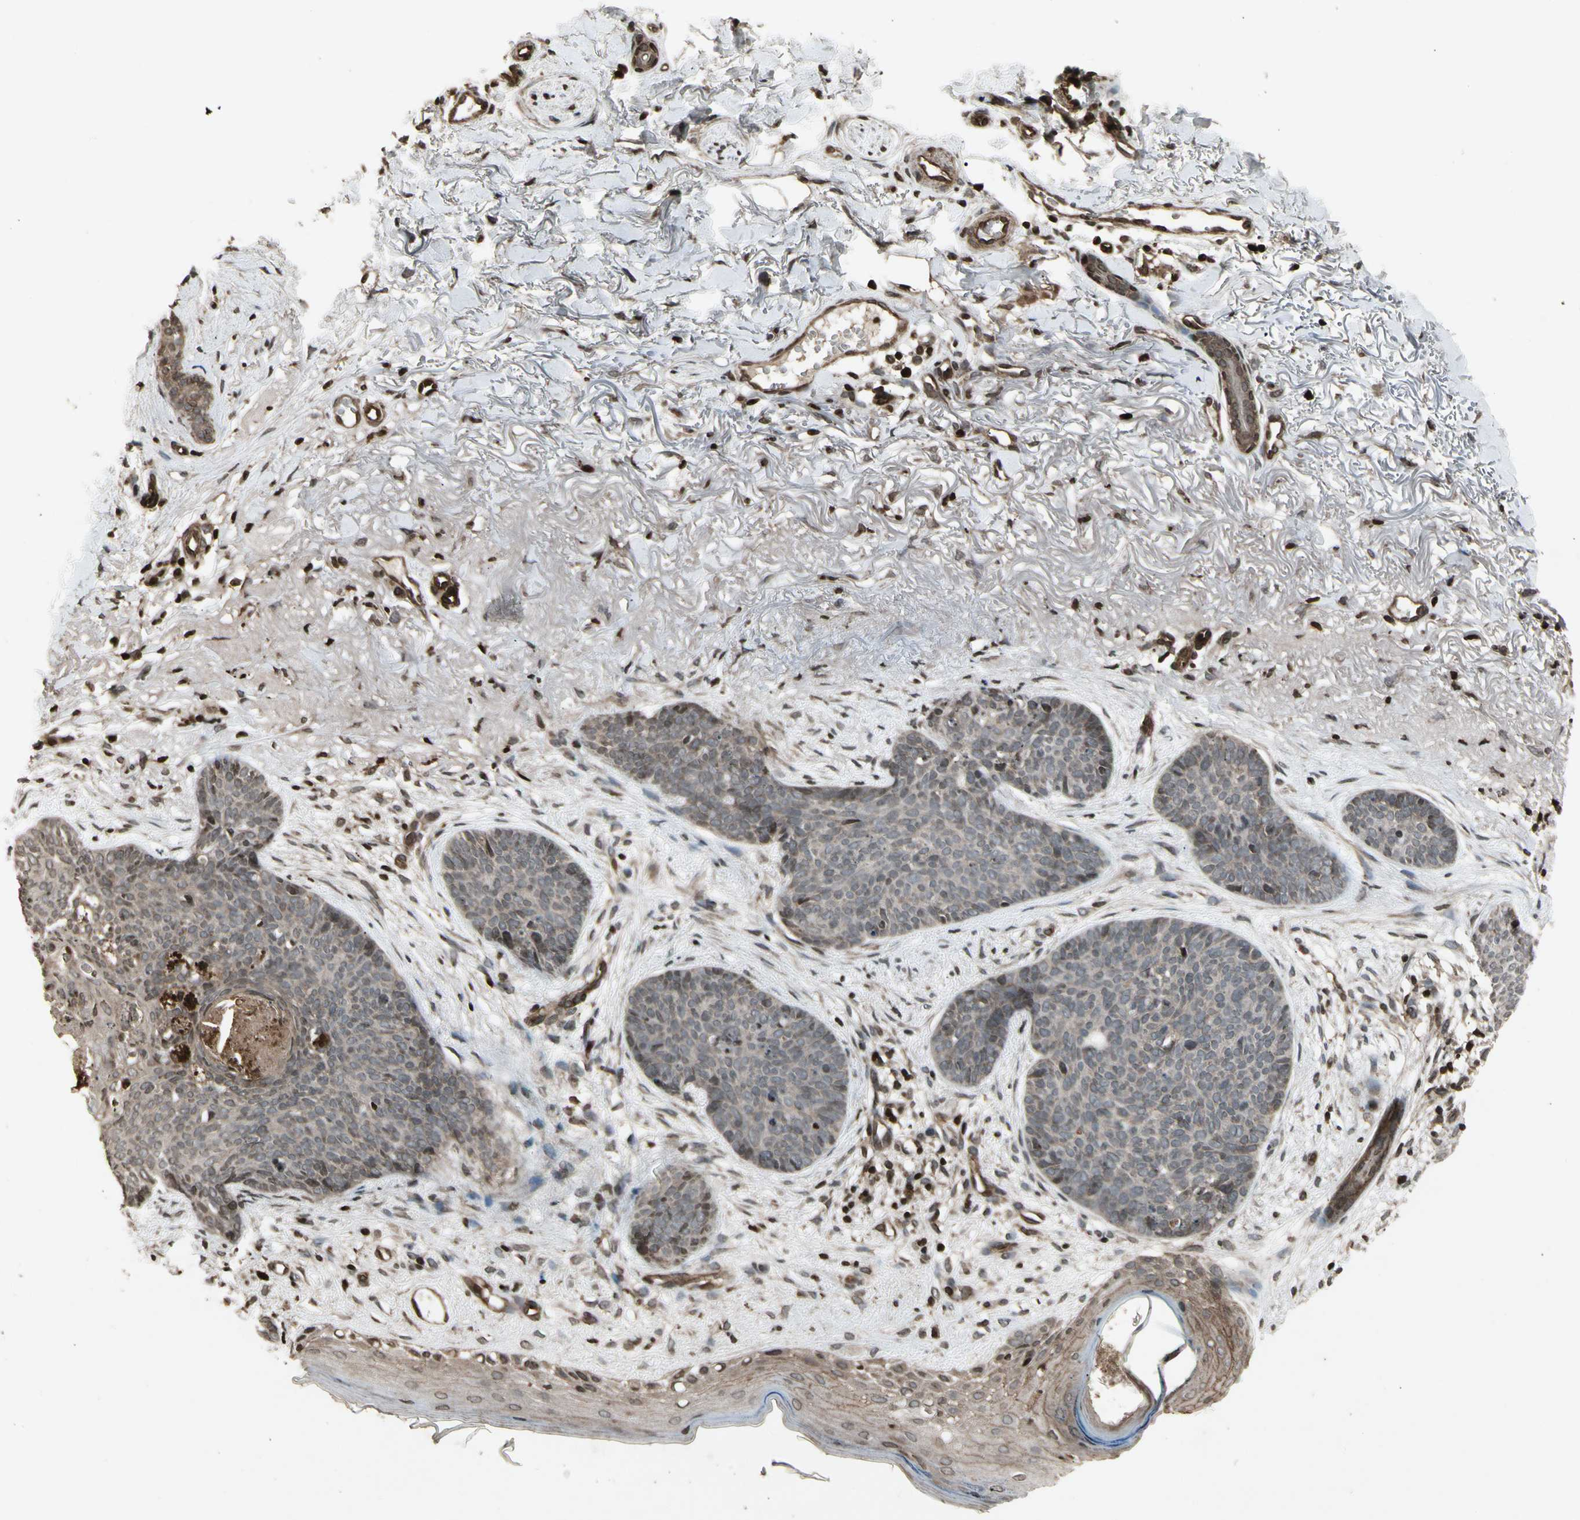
{"staining": {"intensity": "moderate", "quantity": ">75%", "location": "cytoplasmic/membranous"}, "tissue": "skin cancer", "cell_type": "Tumor cells", "image_type": "cancer", "snomed": [{"axis": "morphology", "description": "Normal tissue, NOS"}, {"axis": "morphology", "description": "Basal cell carcinoma"}, {"axis": "topography", "description": "Skin"}], "caption": "IHC (DAB (3,3'-diaminobenzidine)) staining of human skin basal cell carcinoma shows moderate cytoplasmic/membranous protein positivity in approximately >75% of tumor cells. Immunohistochemistry (ihc) stains the protein in brown and the nuclei are stained blue.", "gene": "GLRX", "patient": {"sex": "female", "age": 70}}